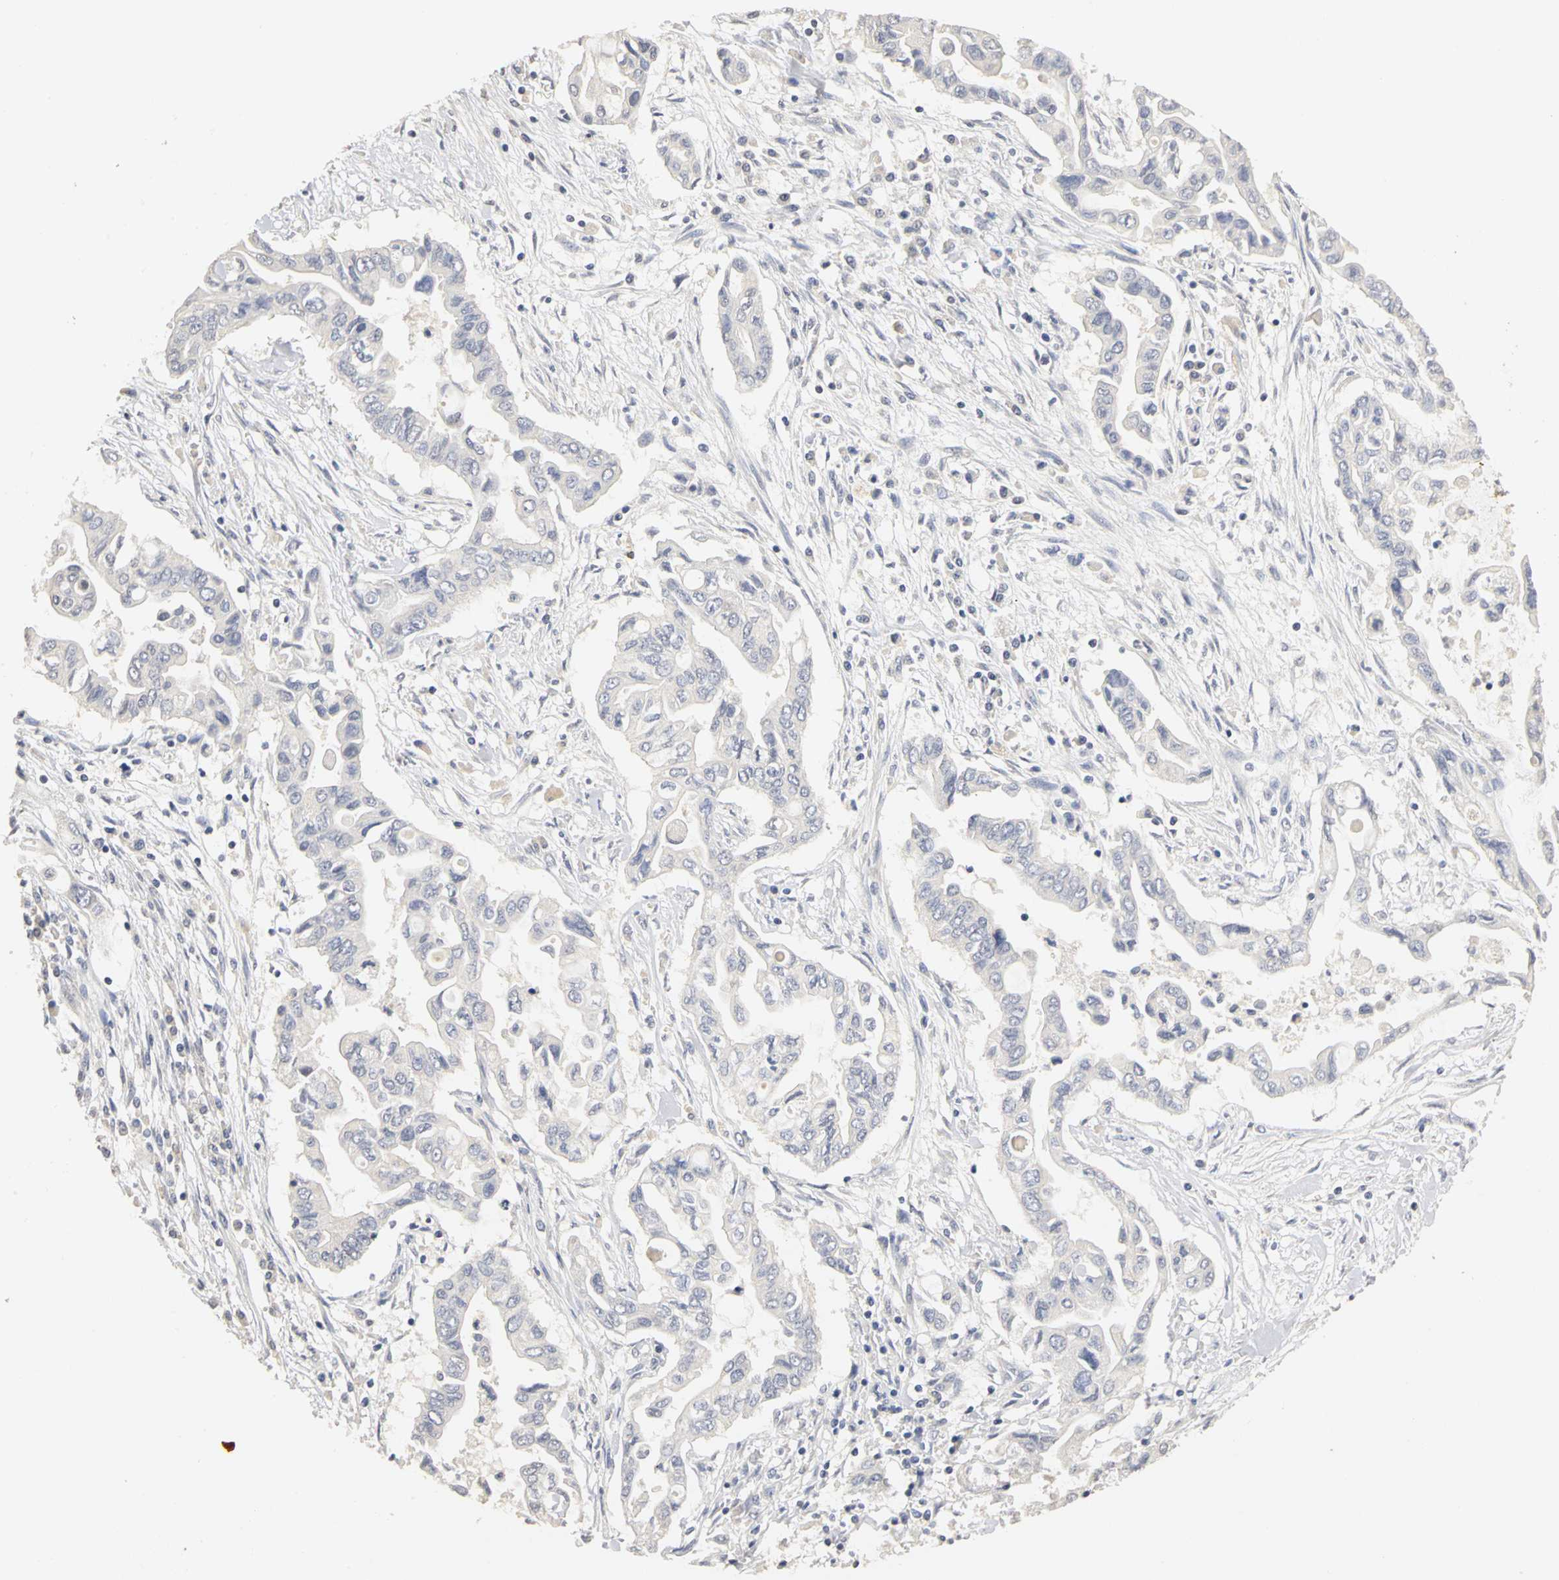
{"staining": {"intensity": "negative", "quantity": "none", "location": "none"}, "tissue": "pancreatic cancer", "cell_type": "Tumor cells", "image_type": "cancer", "snomed": [{"axis": "morphology", "description": "Adenocarcinoma, NOS"}, {"axis": "topography", "description": "Pancreas"}], "caption": "Tumor cells show no significant protein positivity in pancreatic adenocarcinoma.", "gene": "PGR", "patient": {"sex": "female", "age": 57}}